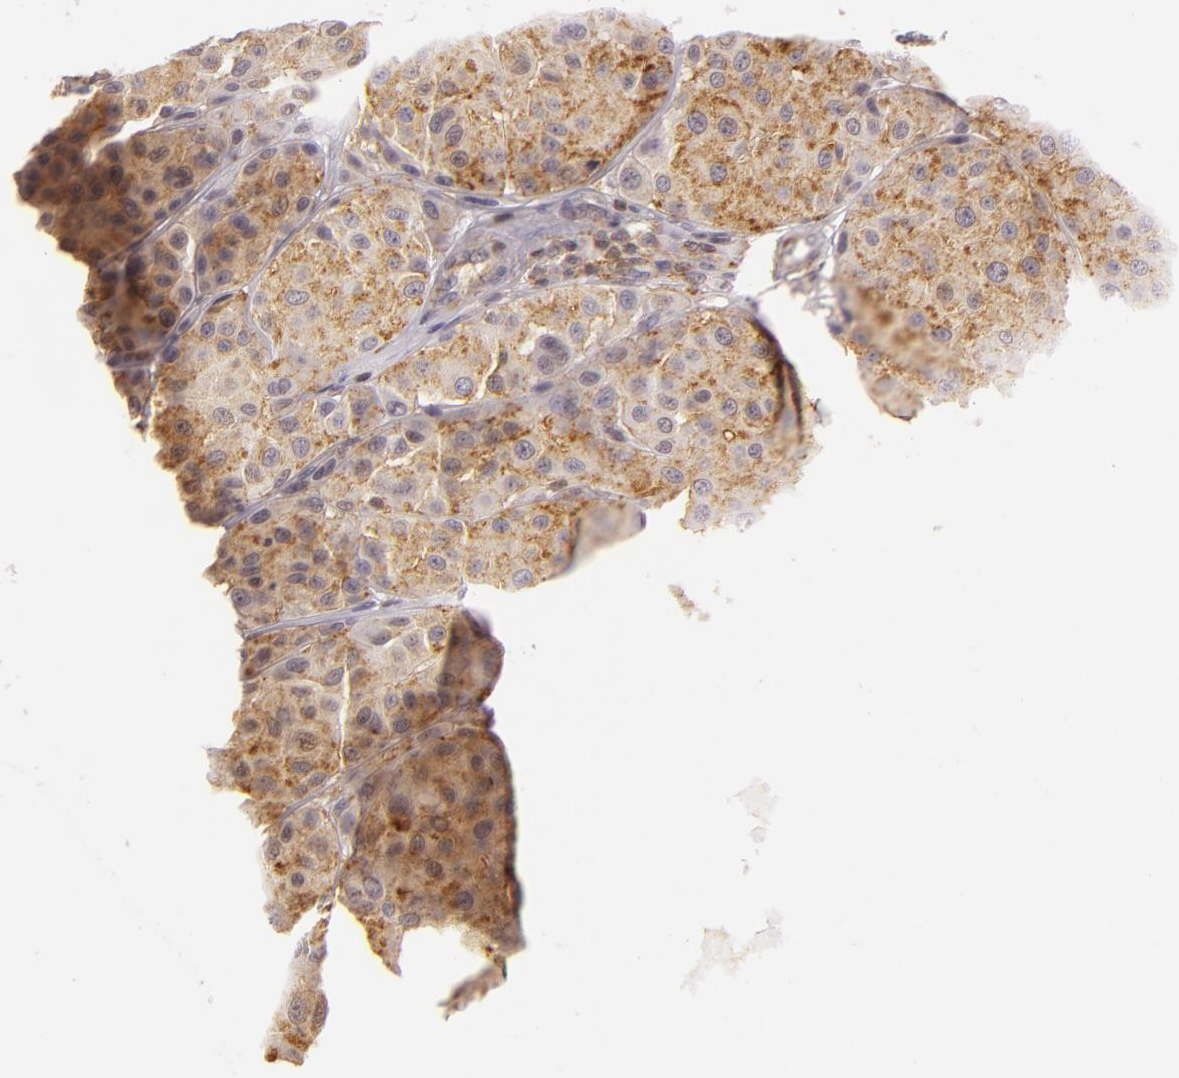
{"staining": {"intensity": "weak", "quantity": ">75%", "location": "cytoplasmic/membranous"}, "tissue": "melanoma", "cell_type": "Tumor cells", "image_type": "cancer", "snomed": [{"axis": "morphology", "description": "Malignant melanoma, NOS"}, {"axis": "topography", "description": "Skin"}], "caption": "Weak cytoplasmic/membranous expression is present in about >75% of tumor cells in malignant melanoma.", "gene": "IMPDH1", "patient": {"sex": "male", "age": 36}}